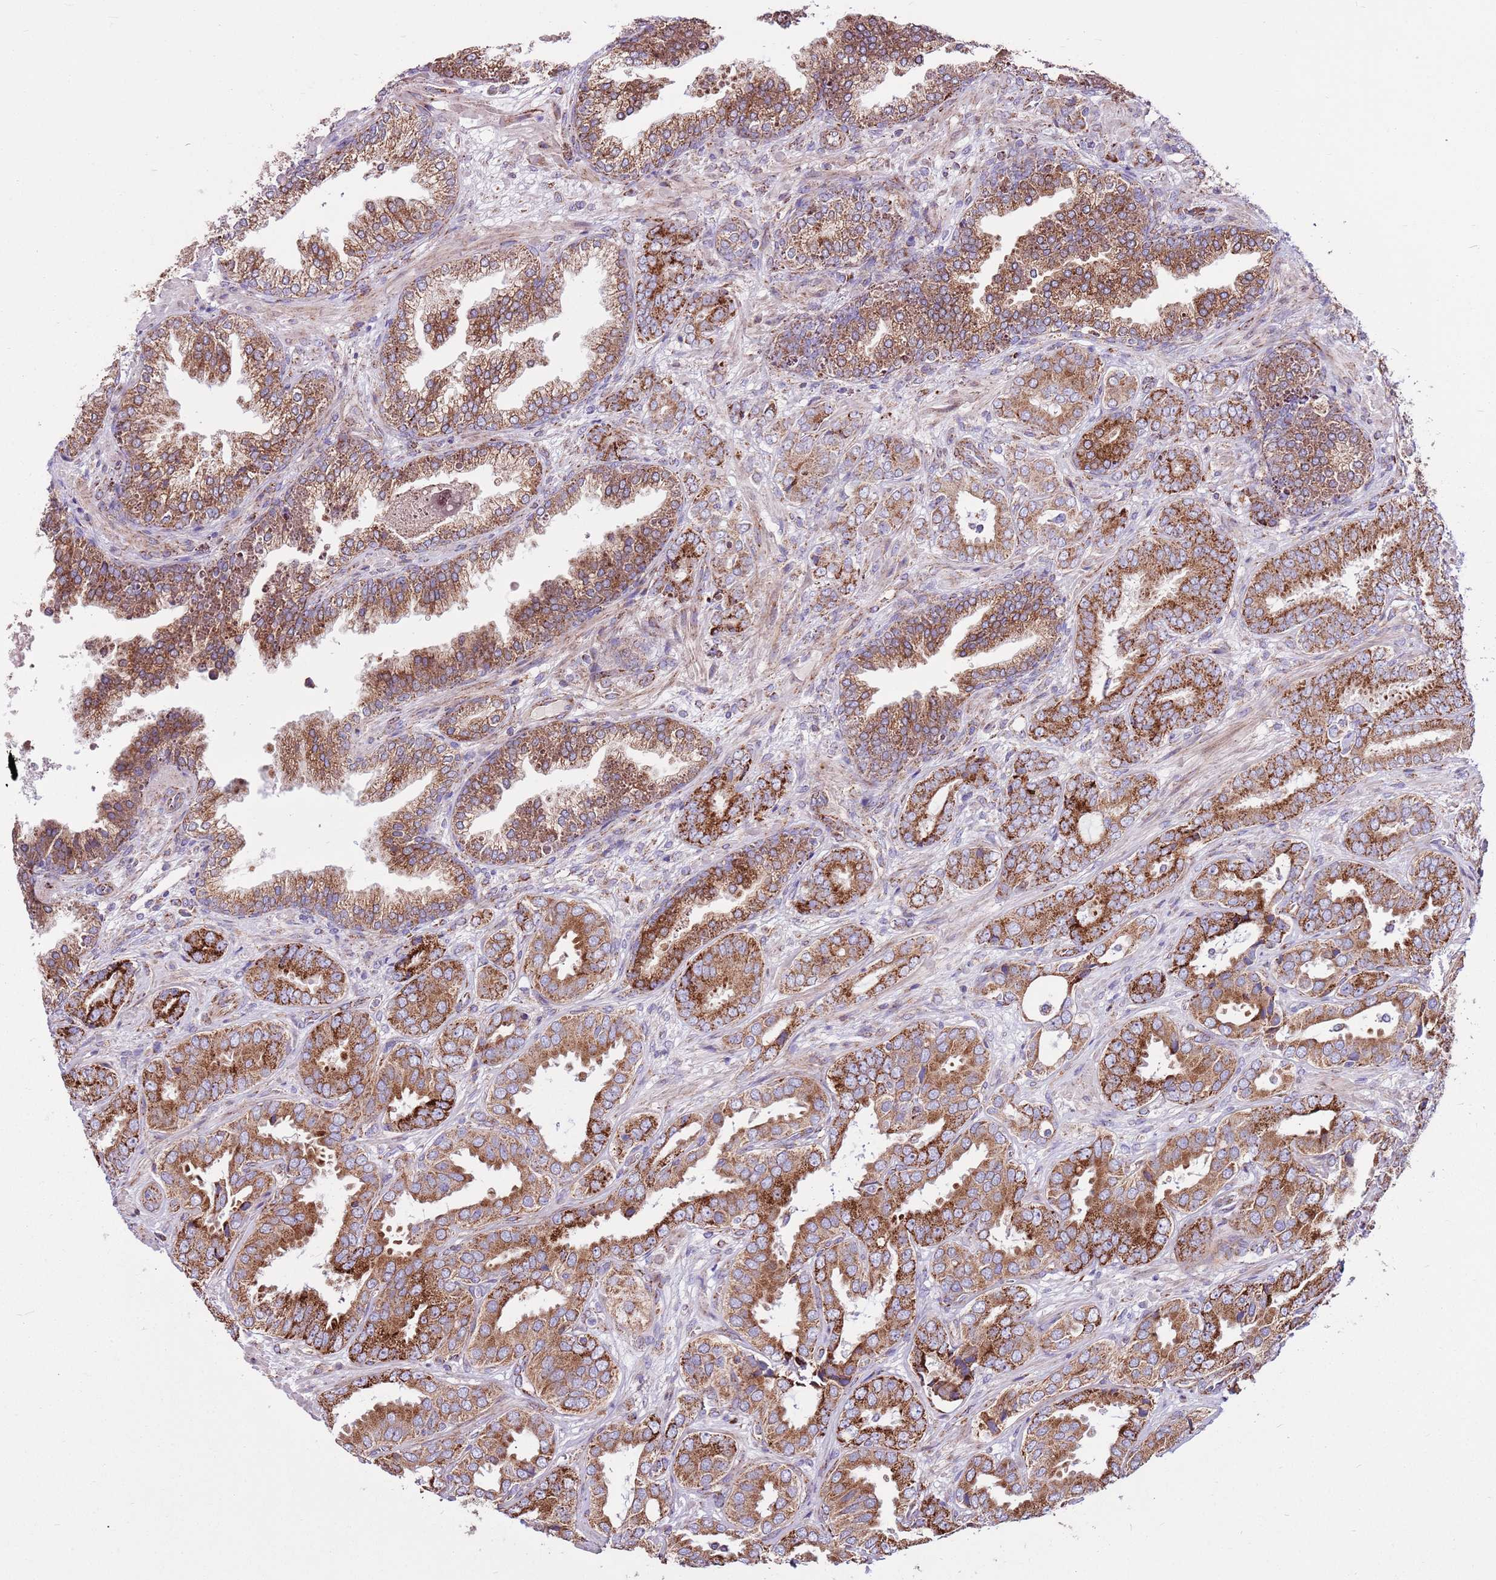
{"staining": {"intensity": "strong", "quantity": ">75%", "location": "cytoplasmic/membranous"}, "tissue": "prostate cancer", "cell_type": "Tumor cells", "image_type": "cancer", "snomed": [{"axis": "morphology", "description": "Adenocarcinoma, High grade"}, {"axis": "topography", "description": "Prostate"}], "caption": "Immunohistochemistry (IHC) (DAB (3,3'-diaminobenzidine)) staining of prostate cancer displays strong cytoplasmic/membranous protein positivity in approximately >75% of tumor cells. (brown staining indicates protein expression, while blue staining denotes nuclei).", "gene": "HECTD4", "patient": {"sex": "male", "age": 71}}